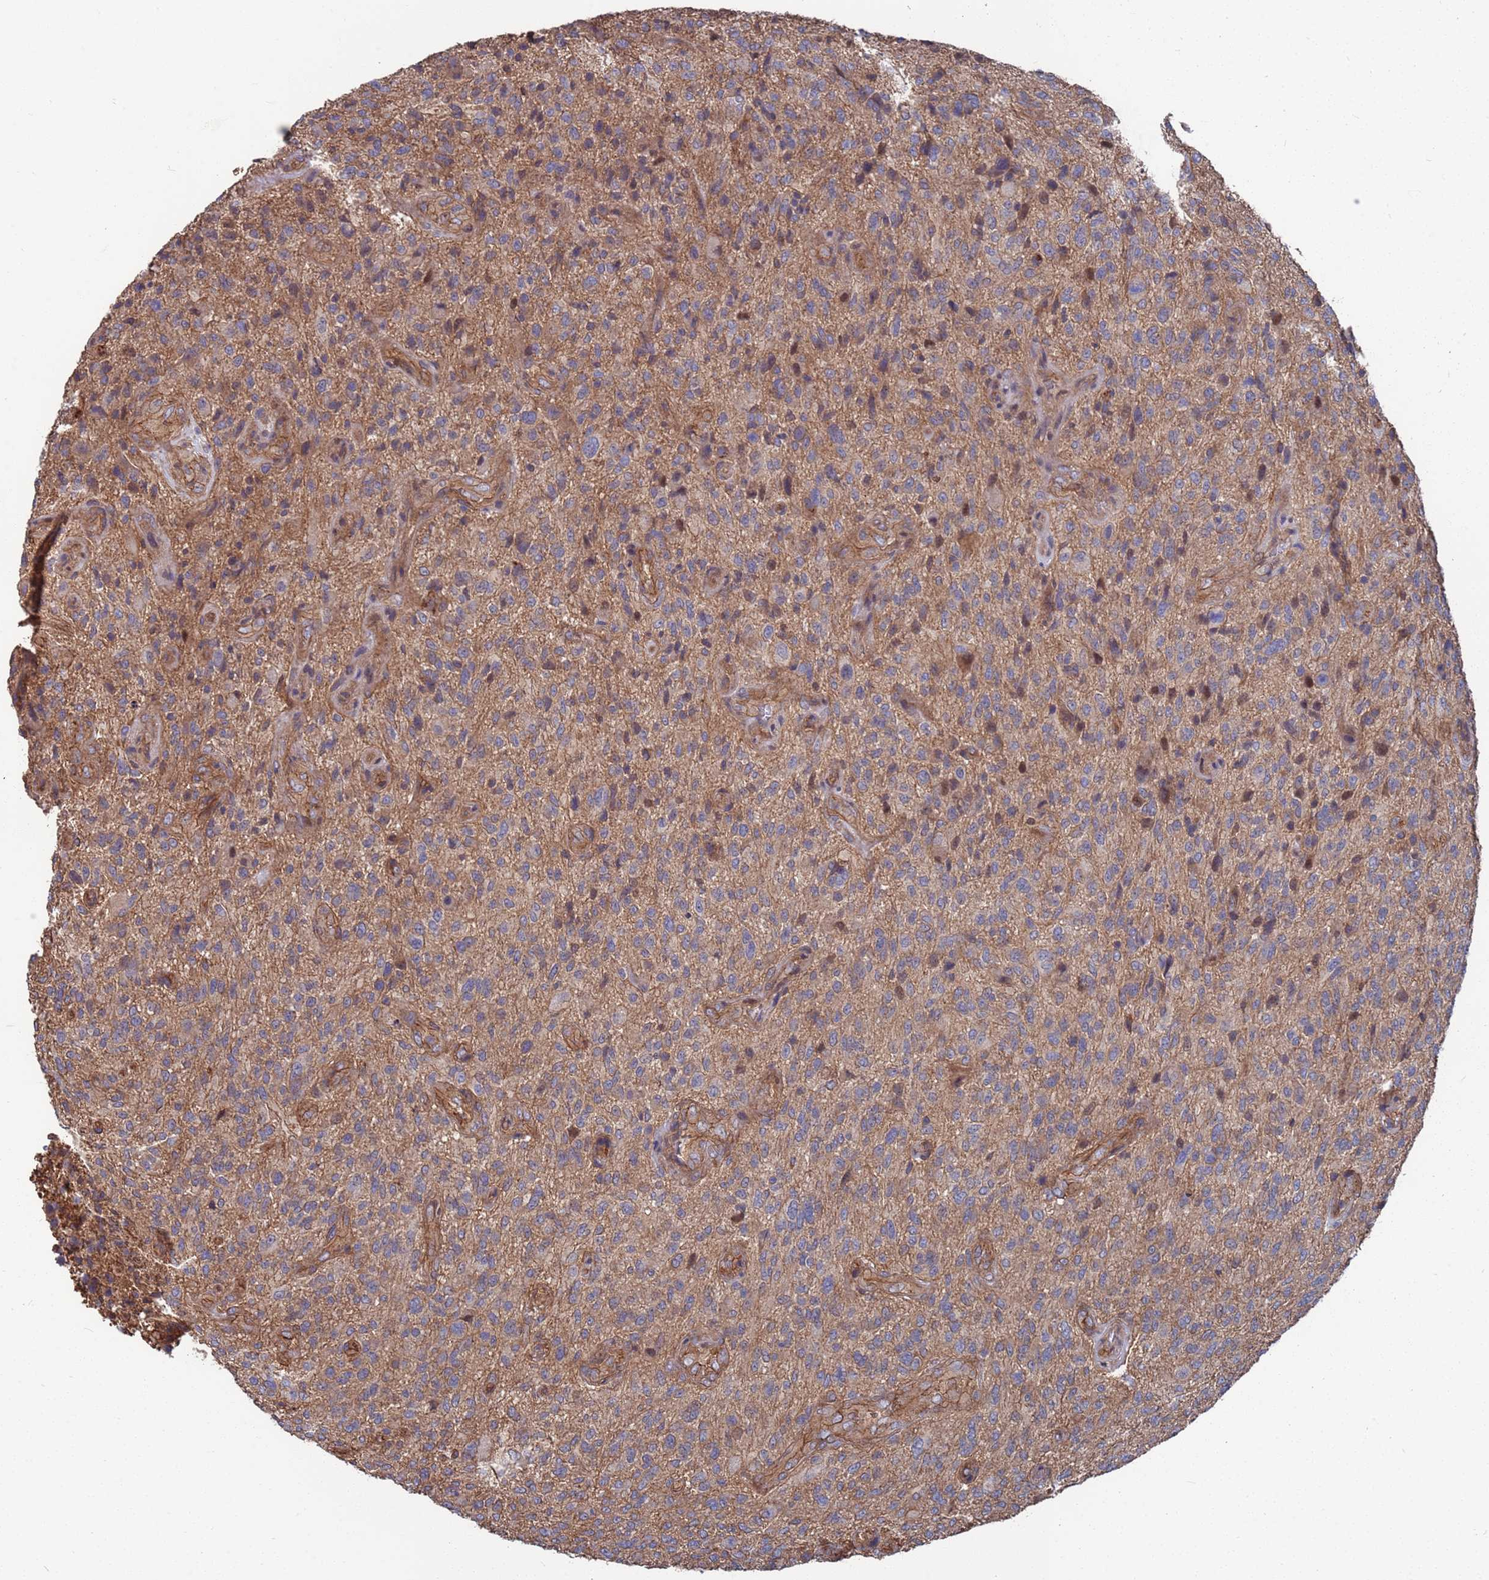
{"staining": {"intensity": "negative", "quantity": "none", "location": "none"}, "tissue": "glioma", "cell_type": "Tumor cells", "image_type": "cancer", "snomed": [{"axis": "morphology", "description": "Glioma, malignant, High grade"}, {"axis": "topography", "description": "Brain"}], "caption": "Histopathology image shows no protein positivity in tumor cells of malignant glioma (high-grade) tissue.", "gene": "NDUFAF6", "patient": {"sex": "male", "age": 47}}